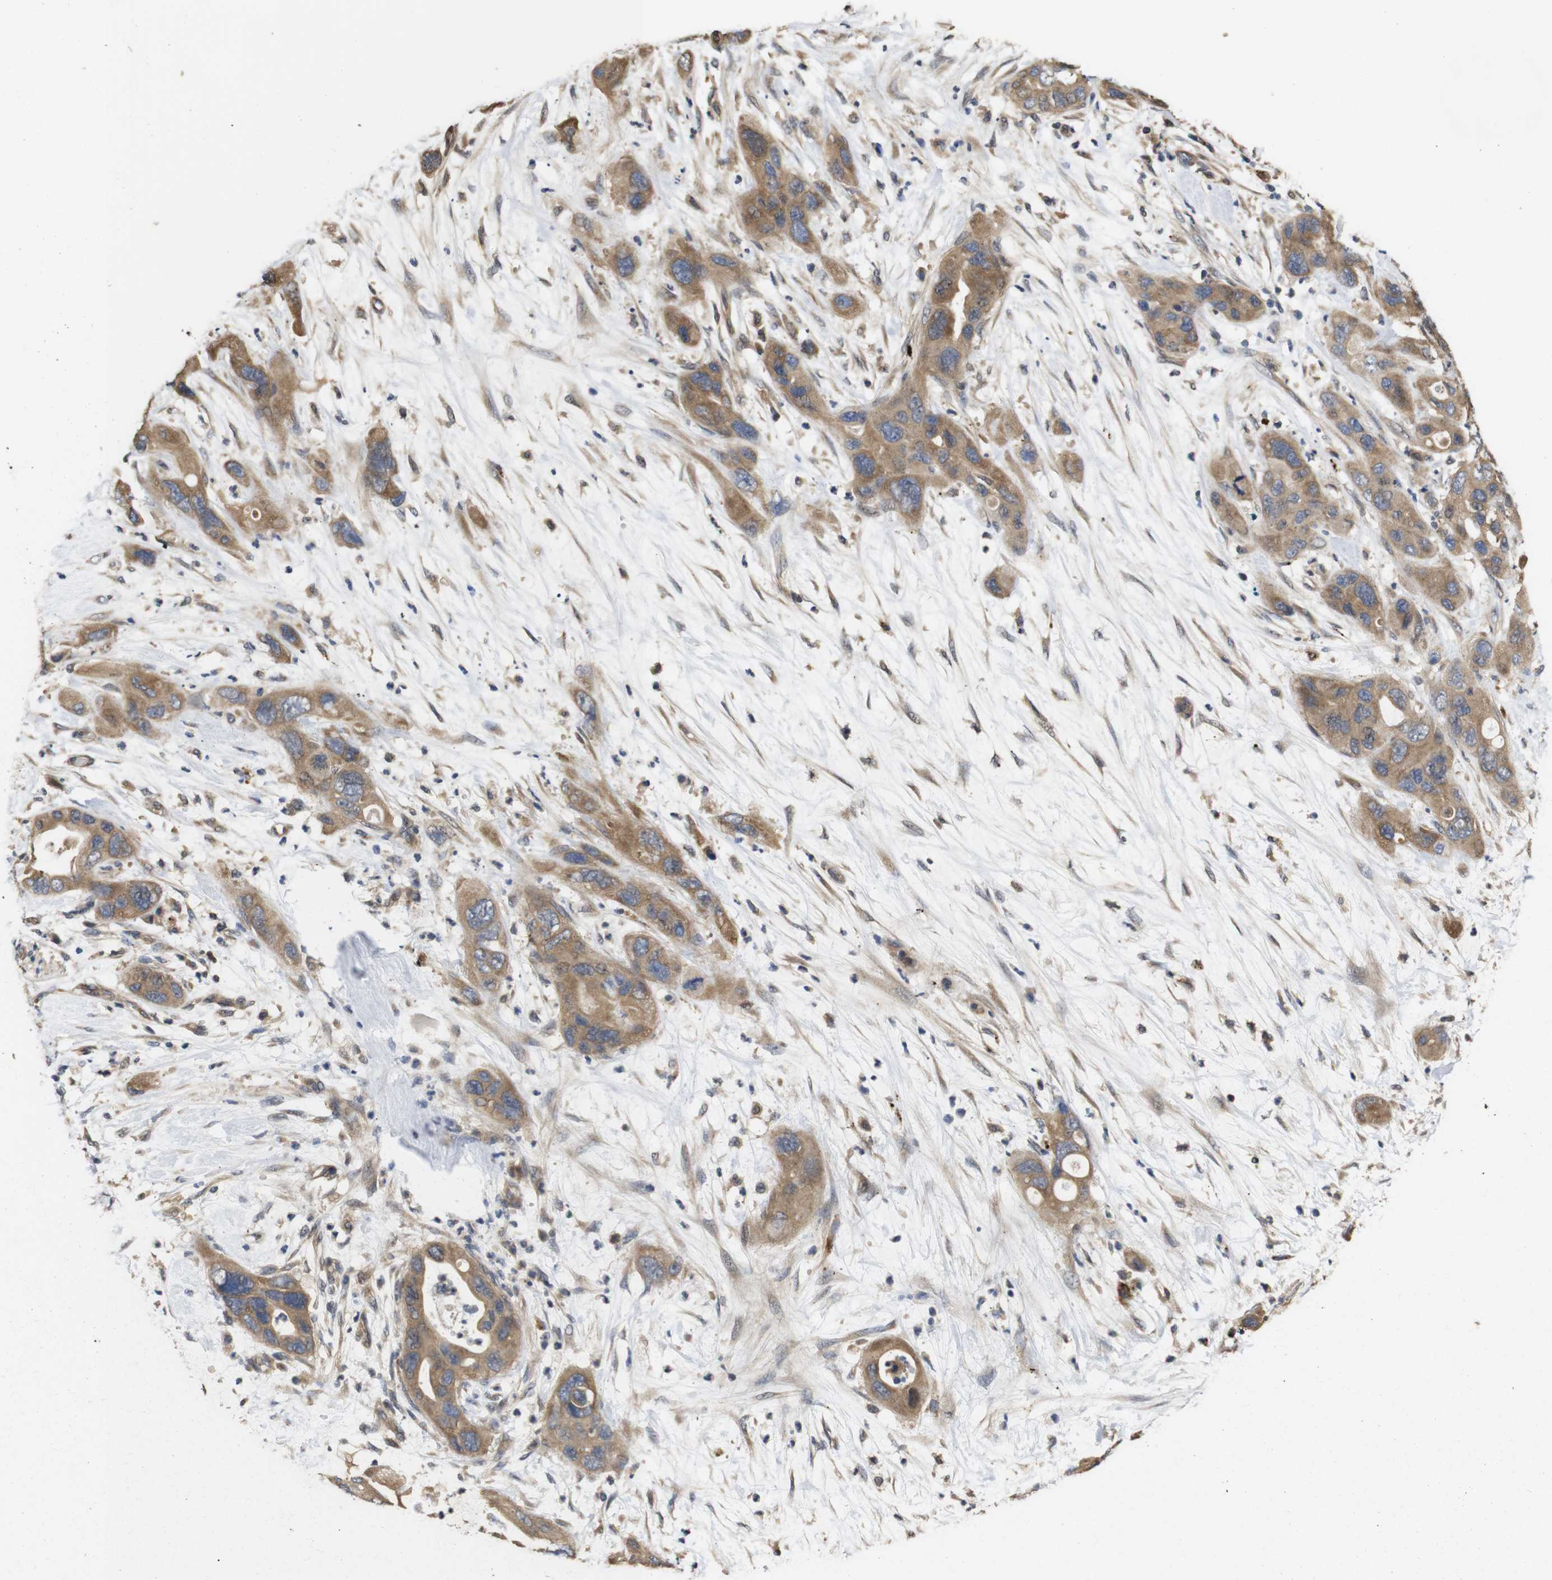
{"staining": {"intensity": "moderate", "quantity": ">75%", "location": "cytoplasmic/membranous"}, "tissue": "pancreatic cancer", "cell_type": "Tumor cells", "image_type": "cancer", "snomed": [{"axis": "morphology", "description": "Adenocarcinoma, NOS"}, {"axis": "topography", "description": "Pancreas"}], "caption": "This is a photomicrograph of immunohistochemistry (IHC) staining of pancreatic cancer, which shows moderate staining in the cytoplasmic/membranous of tumor cells.", "gene": "PTPN14", "patient": {"sex": "female", "age": 71}}